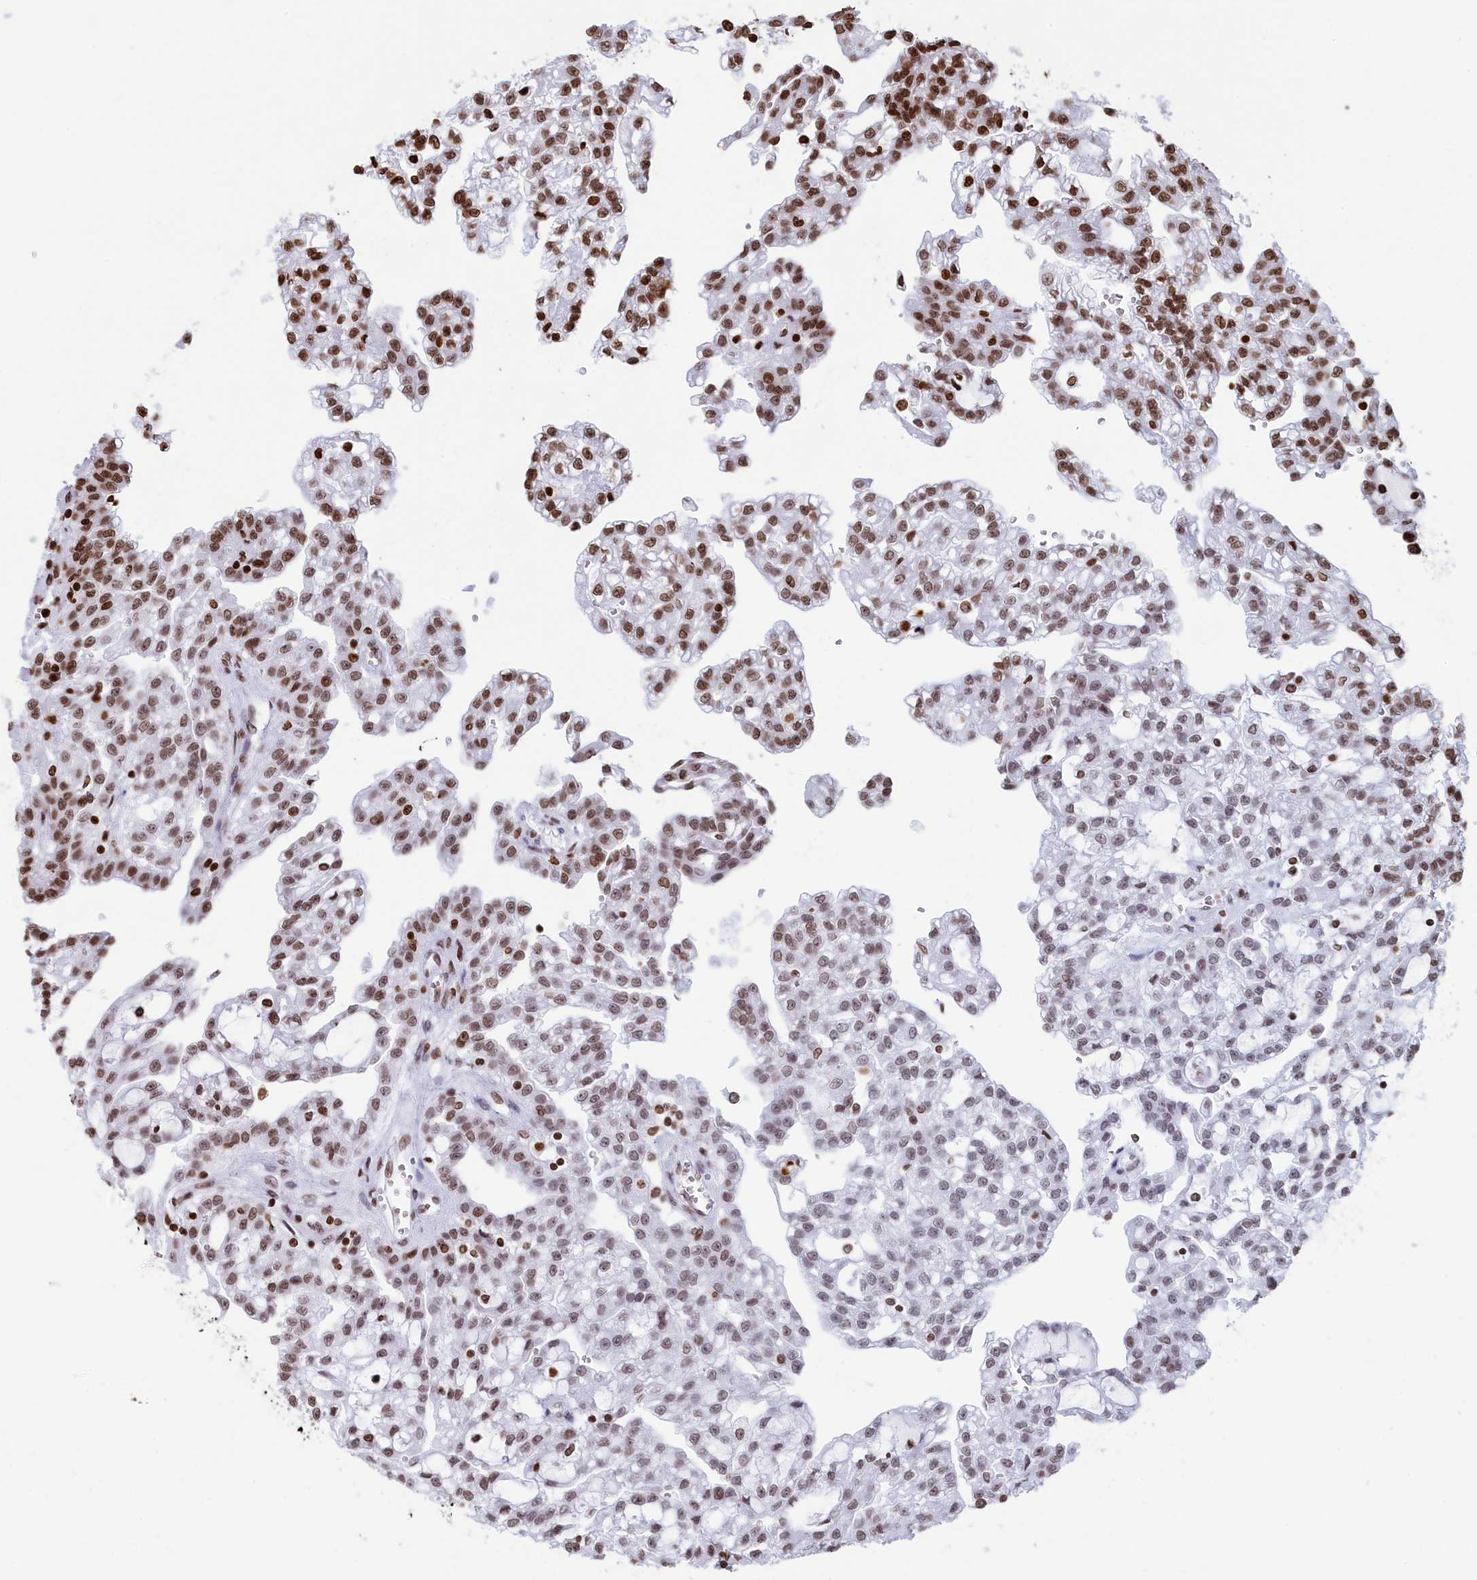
{"staining": {"intensity": "moderate", "quantity": ">75%", "location": "nuclear"}, "tissue": "renal cancer", "cell_type": "Tumor cells", "image_type": "cancer", "snomed": [{"axis": "morphology", "description": "Adenocarcinoma, NOS"}, {"axis": "topography", "description": "Kidney"}], "caption": "Renal adenocarcinoma stained with DAB immunohistochemistry (IHC) exhibits medium levels of moderate nuclear expression in approximately >75% of tumor cells.", "gene": "APOBEC3A", "patient": {"sex": "male", "age": 63}}